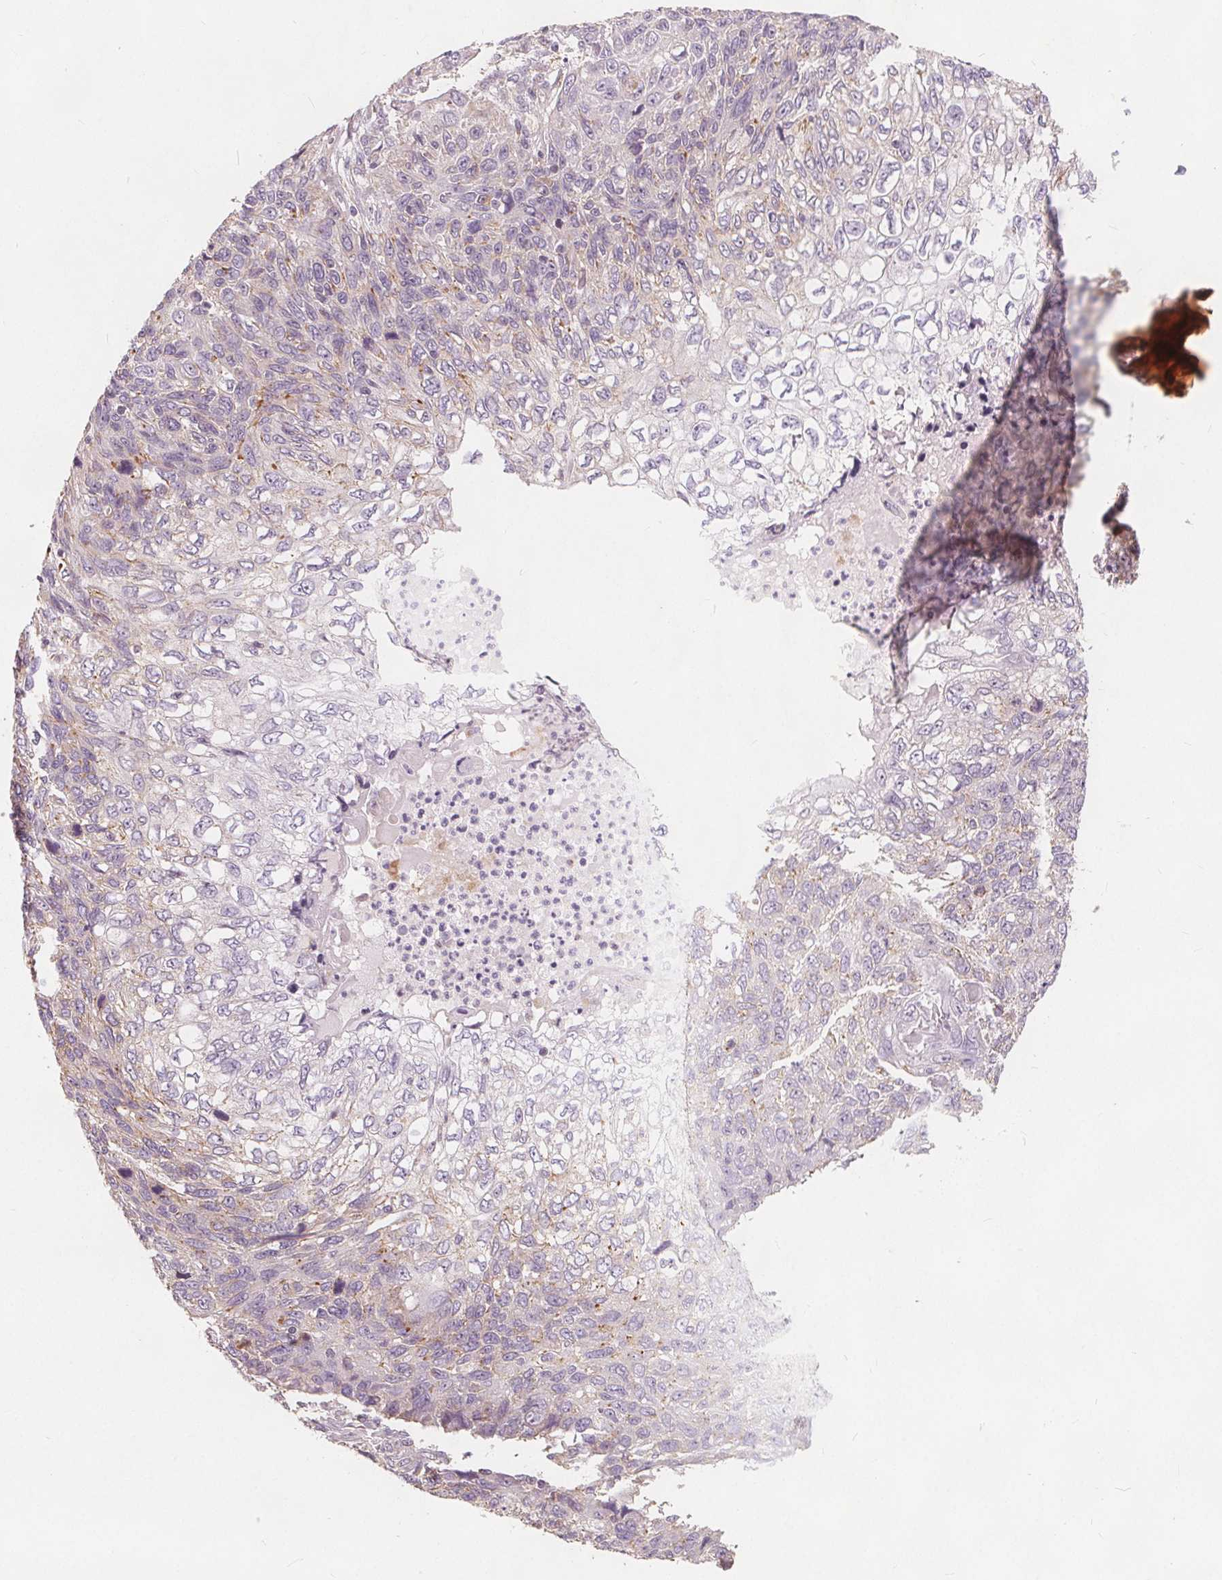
{"staining": {"intensity": "weak", "quantity": "<25%", "location": "cytoplasmic/membranous"}, "tissue": "skin cancer", "cell_type": "Tumor cells", "image_type": "cancer", "snomed": [{"axis": "morphology", "description": "Squamous cell carcinoma, NOS"}, {"axis": "topography", "description": "Skin"}], "caption": "IHC histopathology image of squamous cell carcinoma (skin) stained for a protein (brown), which reveals no staining in tumor cells.", "gene": "DRC3", "patient": {"sex": "male", "age": 92}}